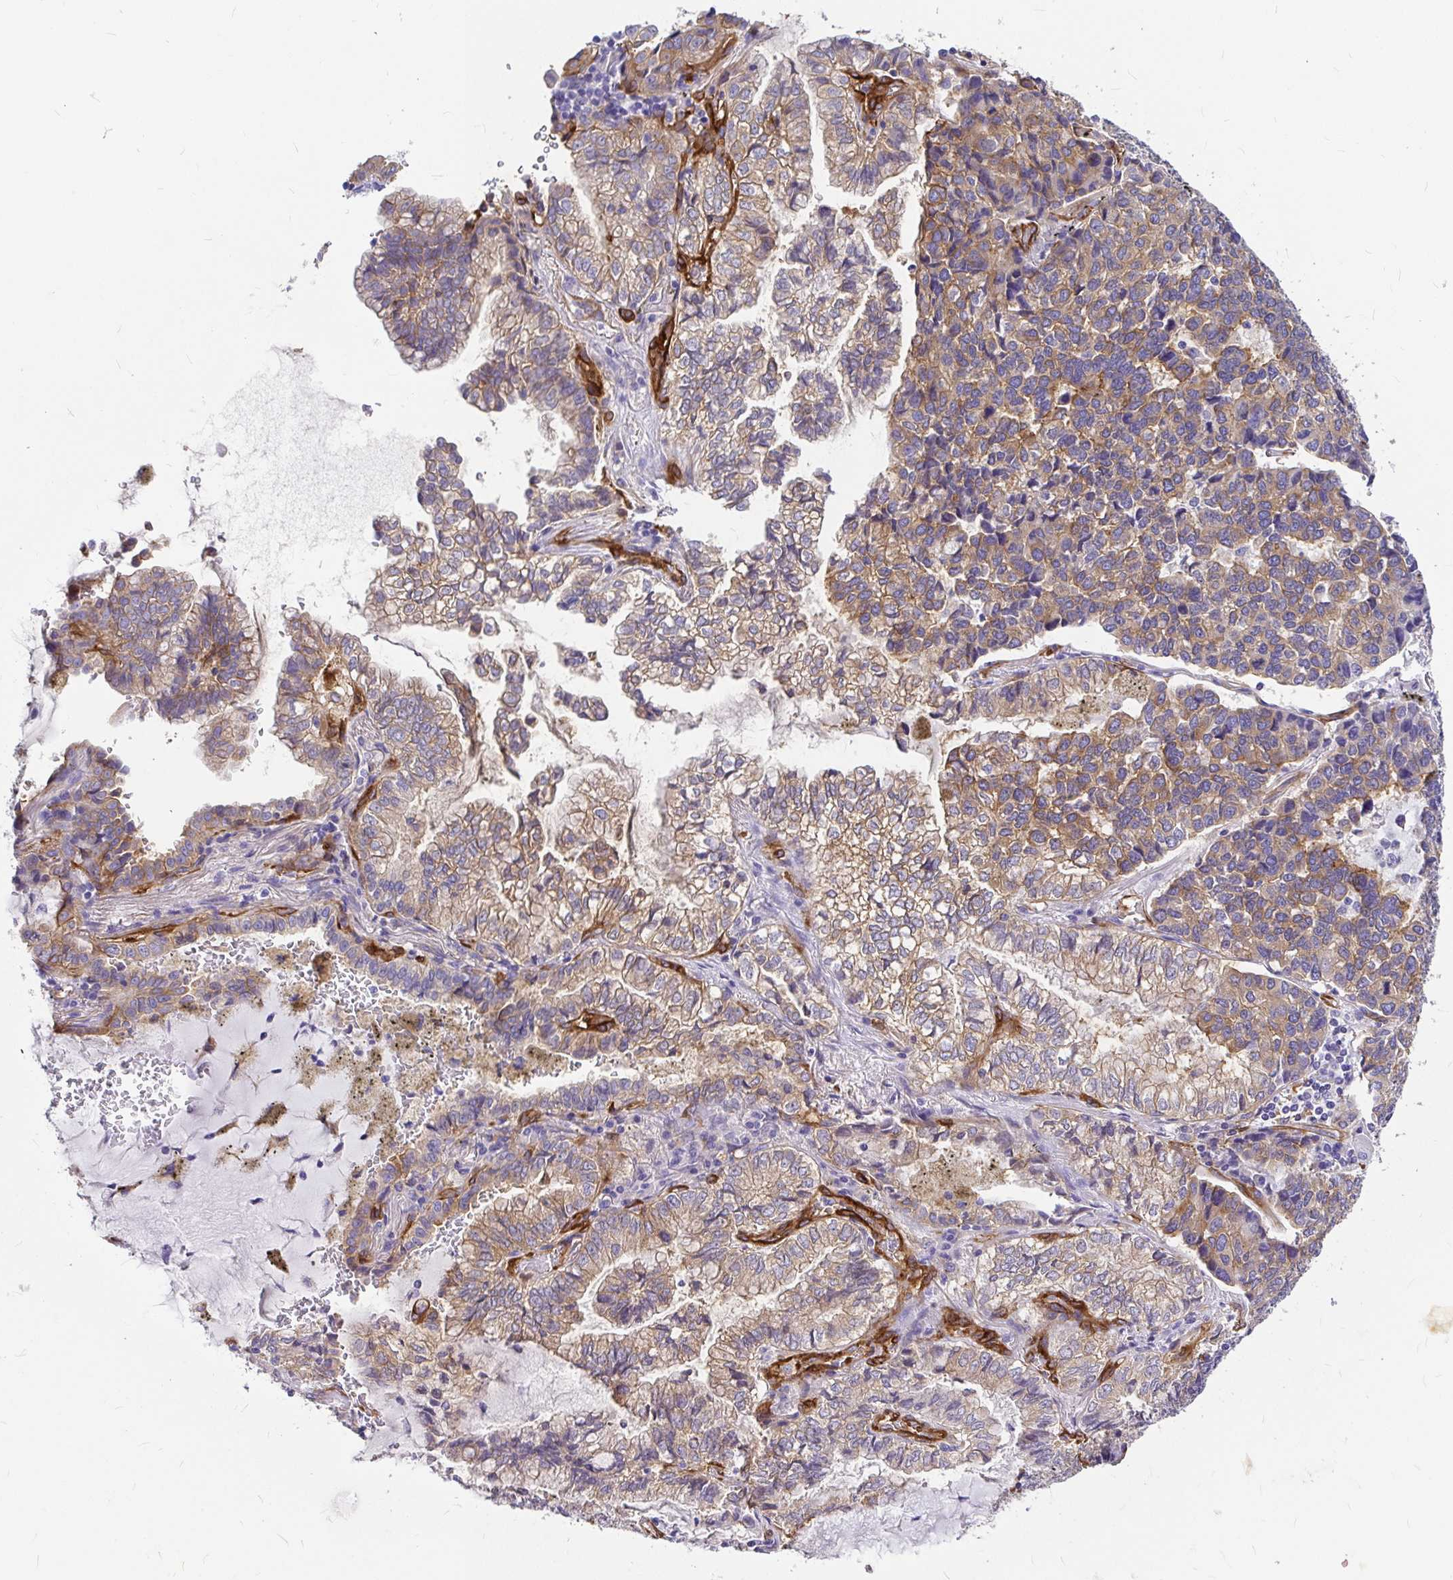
{"staining": {"intensity": "weak", "quantity": ">75%", "location": "cytoplasmic/membranous"}, "tissue": "lung cancer", "cell_type": "Tumor cells", "image_type": "cancer", "snomed": [{"axis": "morphology", "description": "Adenocarcinoma, NOS"}, {"axis": "topography", "description": "Lymph node"}, {"axis": "topography", "description": "Lung"}], "caption": "IHC (DAB (3,3'-diaminobenzidine)) staining of lung adenocarcinoma demonstrates weak cytoplasmic/membranous protein expression in about >75% of tumor cells.", "gene": "MYO1B", "patient": {"sex": "male", "age": 66}}